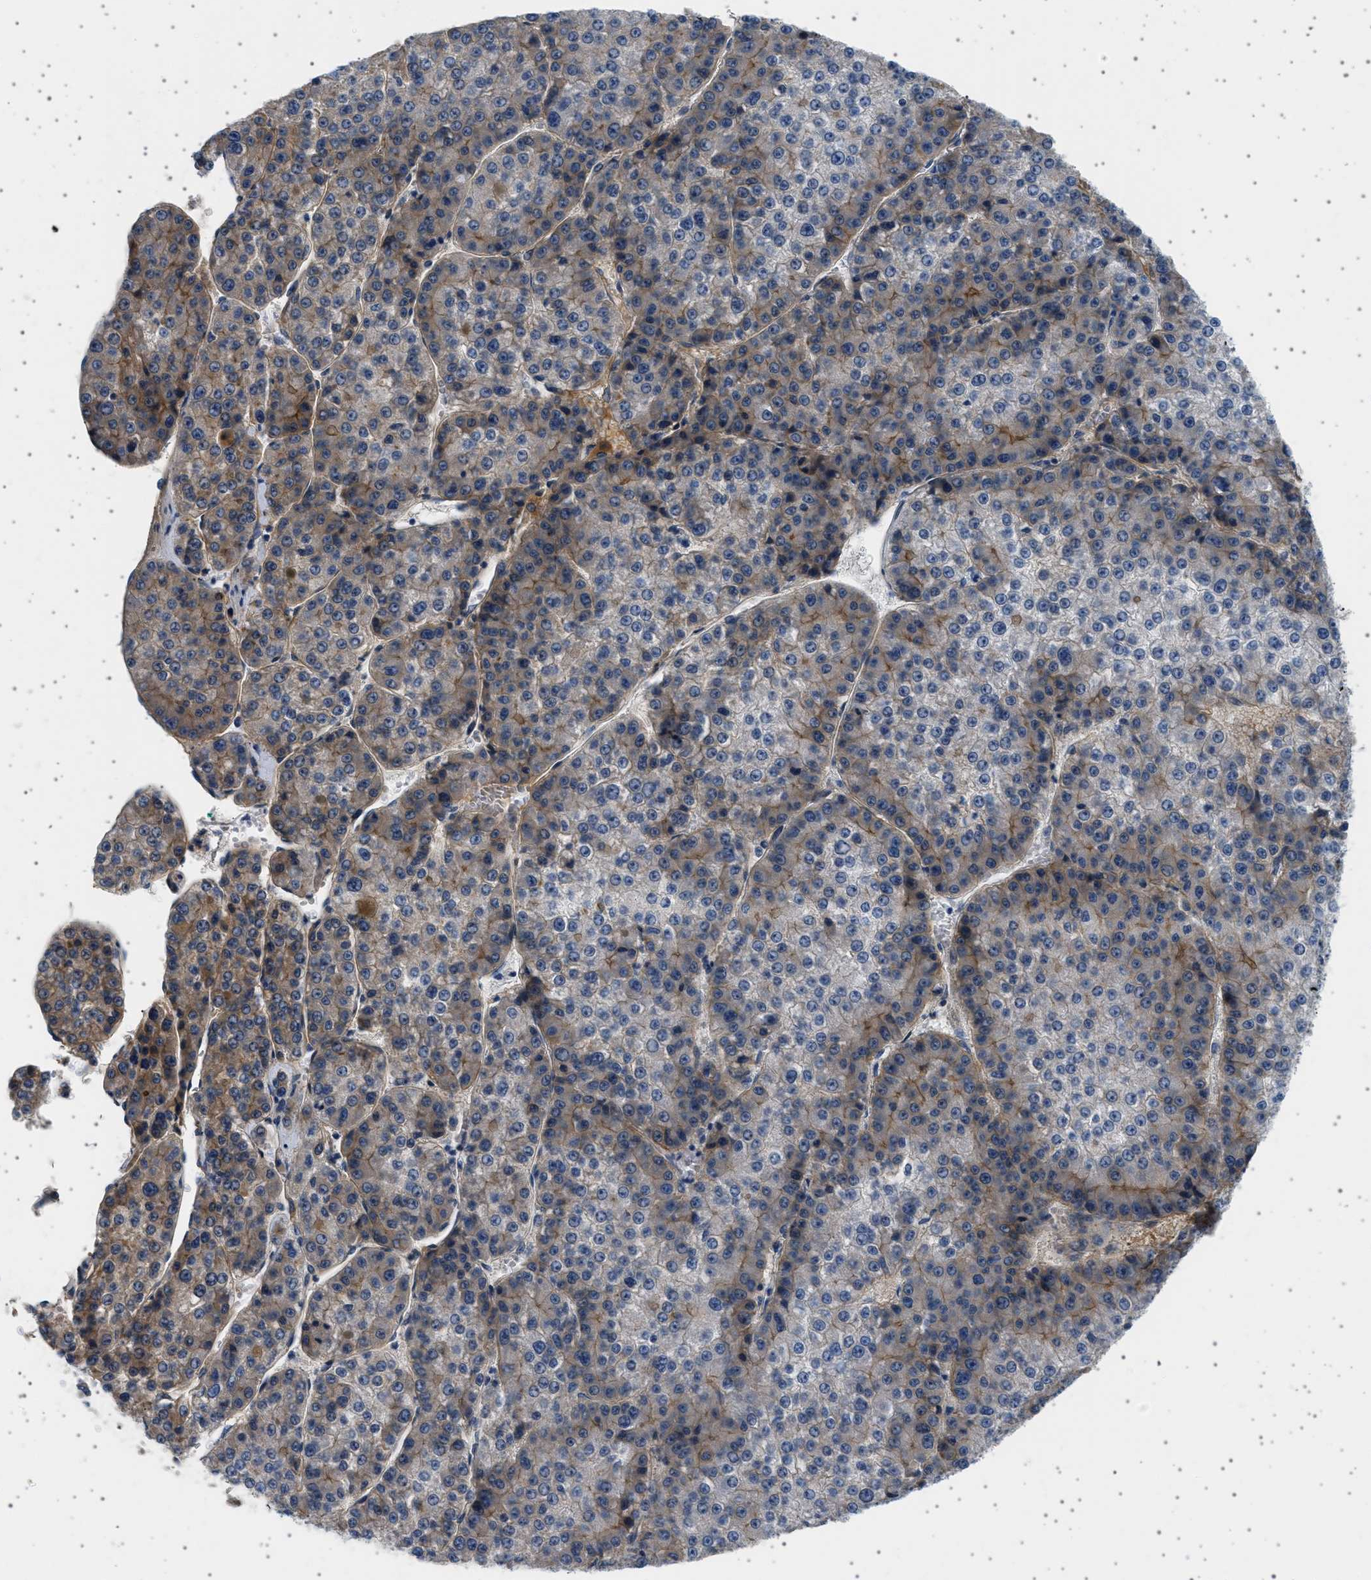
{"staining": {"intensity": "weak", "quantity": "25%-75%", "location": "cytoplasmic/membranous"}, "tissue": "liver cancer", "cell_type": "Tumor cells", "image_type": "cancer", "snomed": [{"axis": "morphology", "description": "Carcinoma, Hepatocellular, NOS"}, {"axis": "topography", "description": "Liver"}], "caption": "Immunohistochemical staining of liver cancer (hepatocellular carcinoma) reveals low levels of weak cytoplasmic/membranous staining in about 25%-75% of tumor cells. The staining is performed using DAB brown chromogen to label protein expression. The nuclei are counter-stained blue using hematoxylin.", "gene": "PLPP6", "patient": {"sex": "female", "age": 73}}